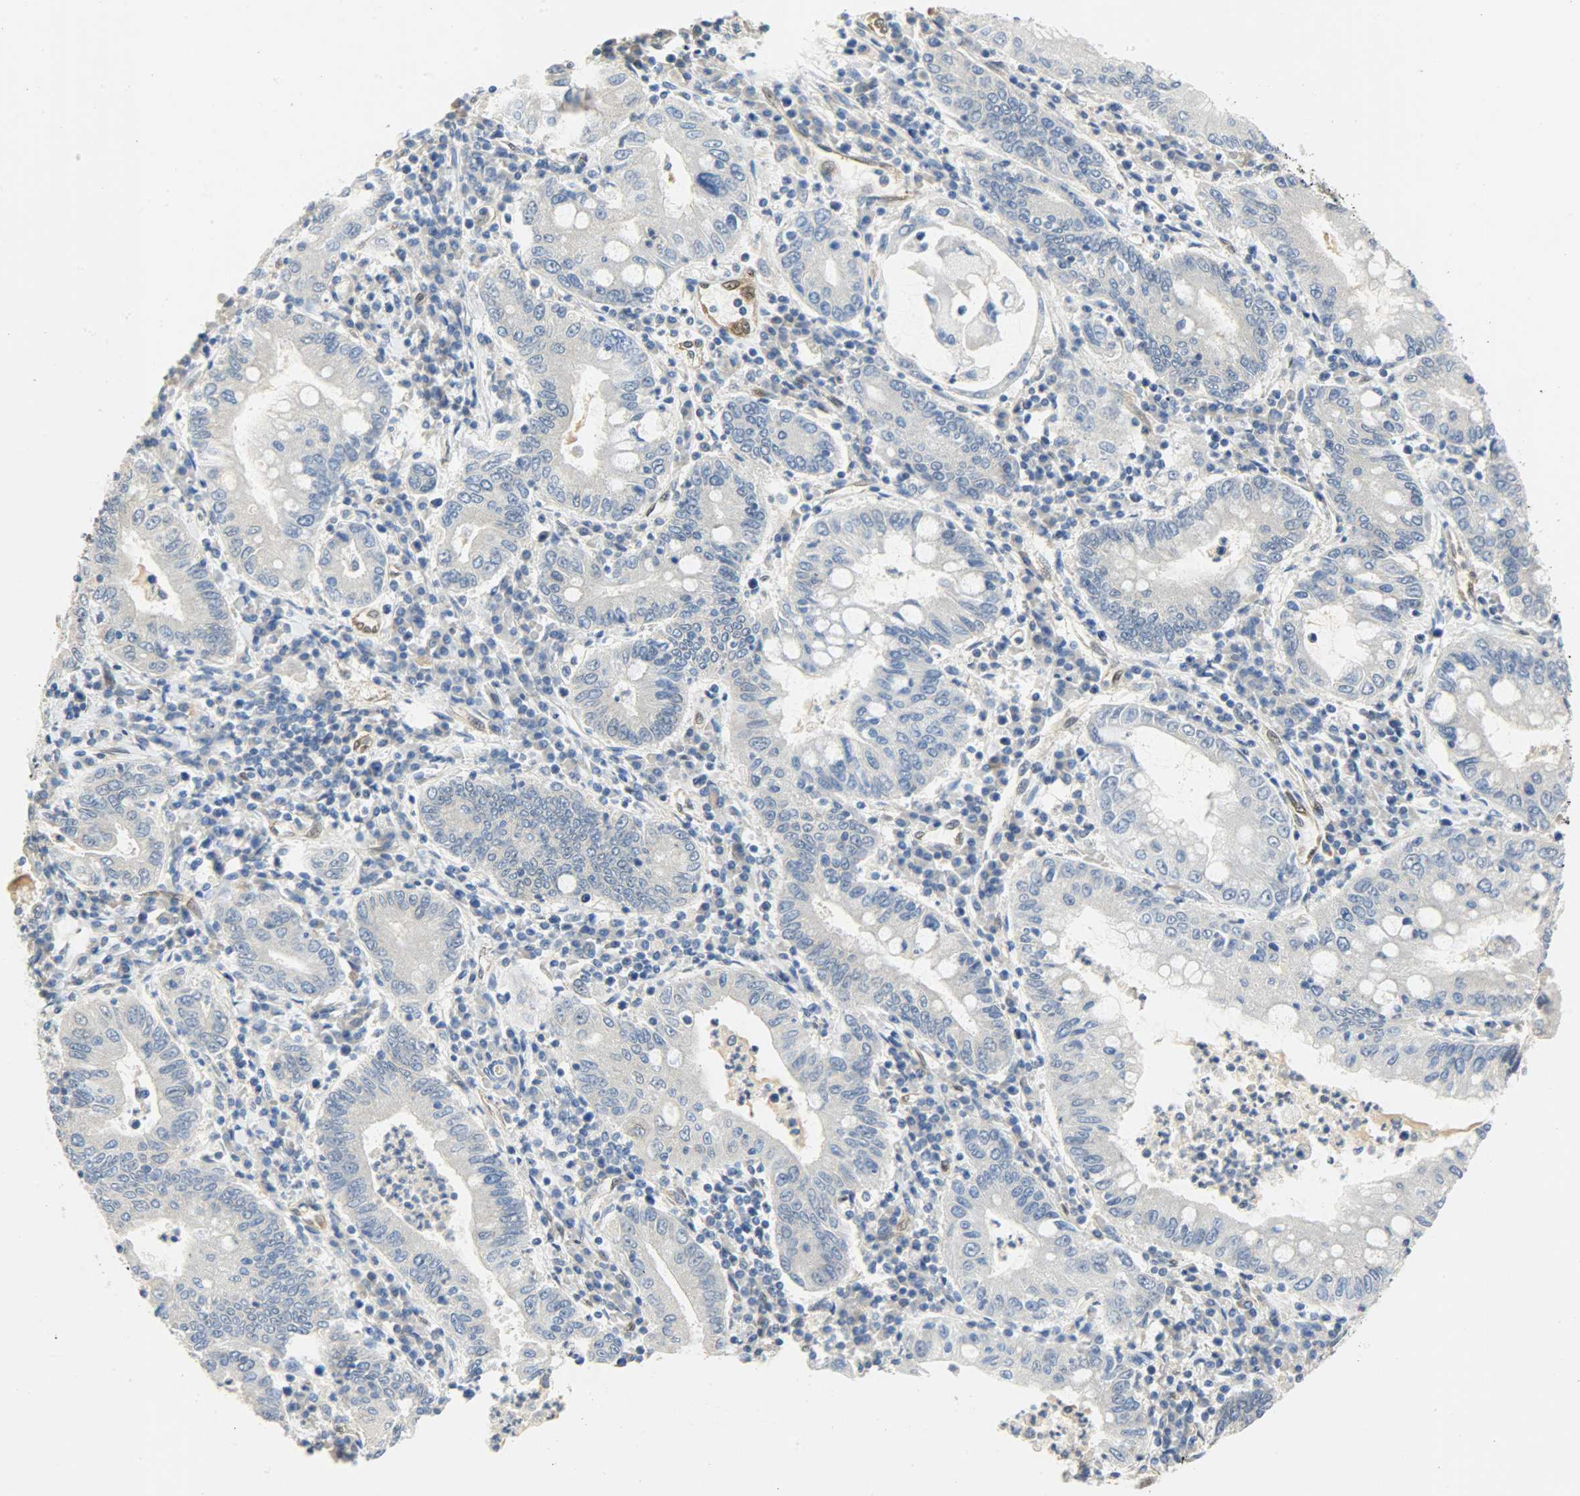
{"staining": {"intensity": "negative", "quantity": "none", "location": "none"}, "tissue": "stomach cancer", "cell_type": "Tumor cells", "image_type": "cancer", "snomed": [{"axis": "morphology", "description": "Normal tissue, NOS"}, {"axis": "morphology", "description": "Adenocarcinoma, NOS"}, {"axis": "topography", "description": "Esophagus"}, {"axis": "topography", "description": "Stomach, upper"}, {"axis": "topography", "description": "Peripheral nerve tissue"}], "caption": "Immunohistochemistry (IHC) of human stomach cancer exhibits no positivity in tumor cells.", "gene": "FKBP1A", "patient": {"sex": "male", "age": 62}}